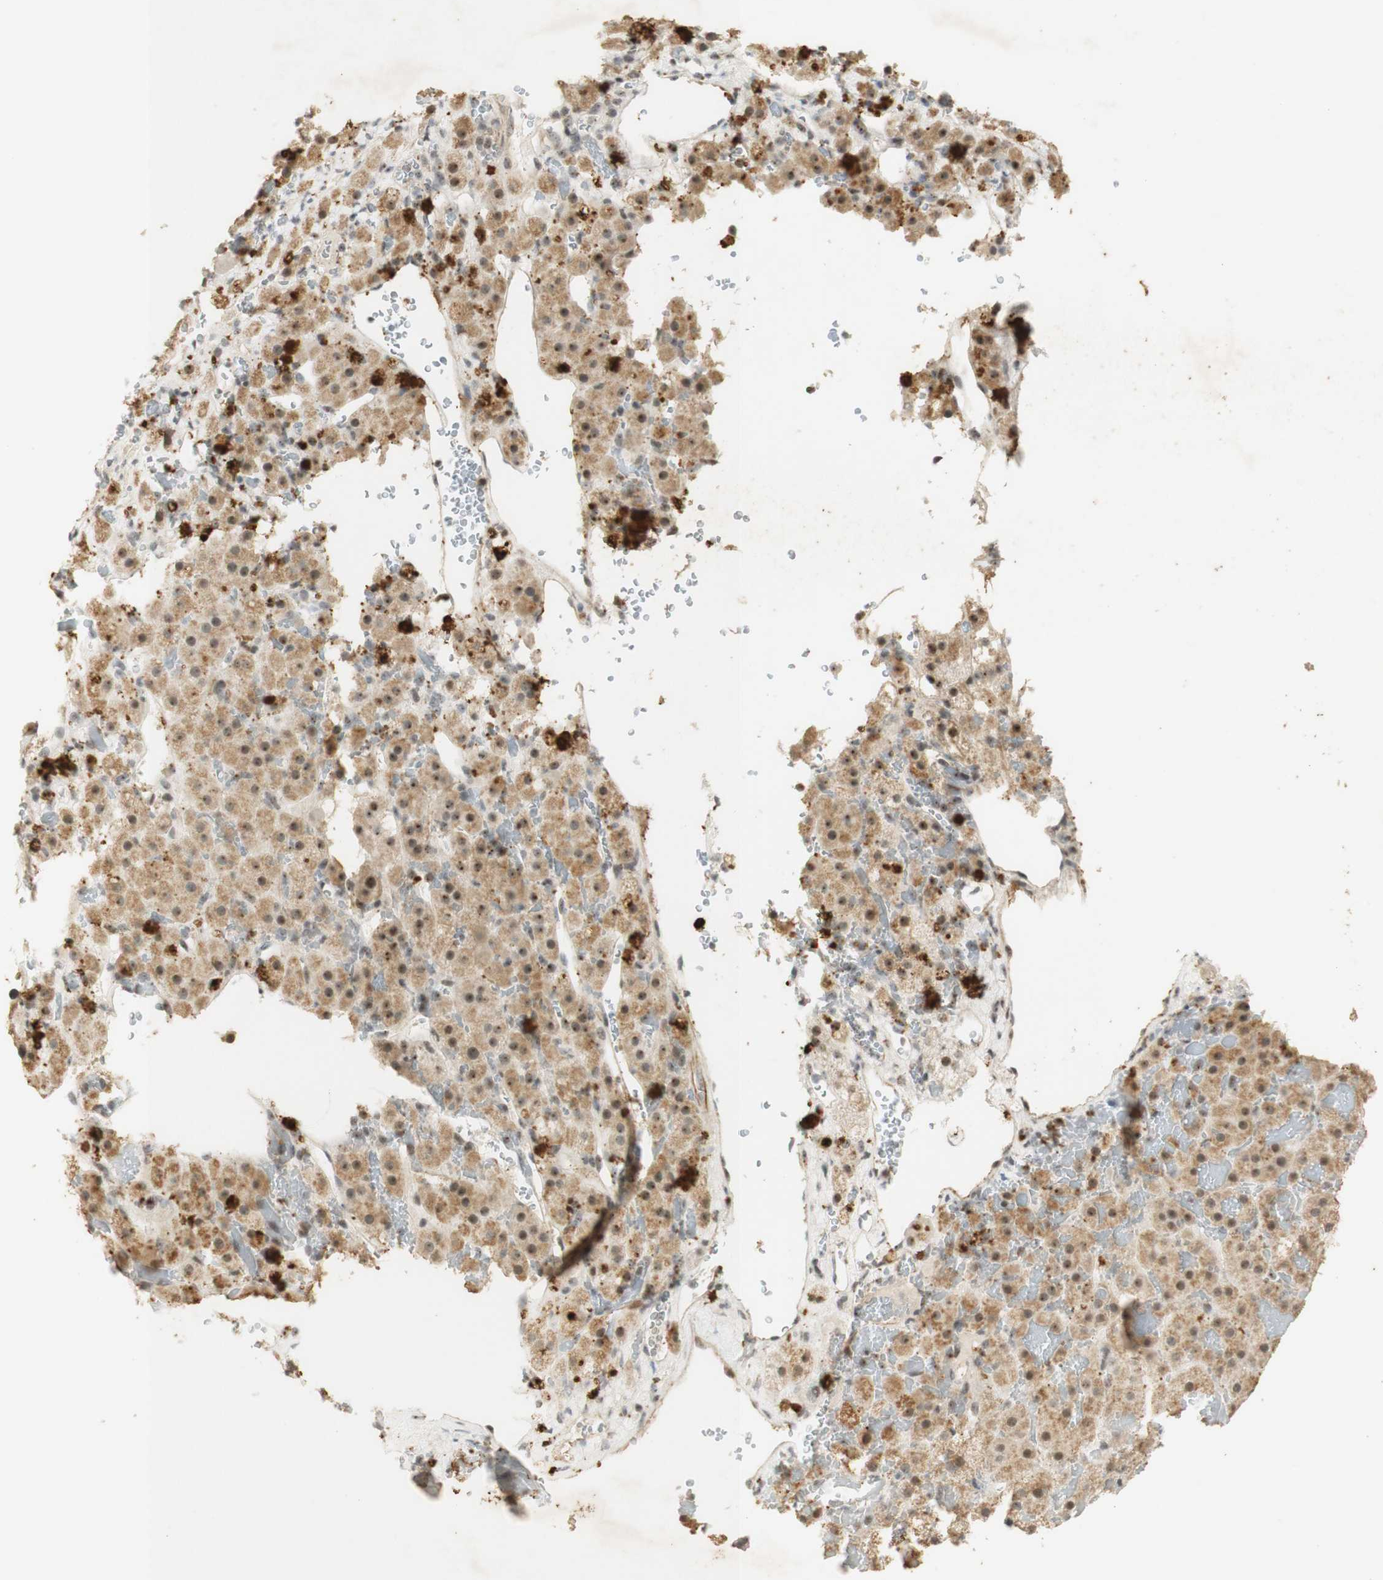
{"staining": {"intensity": "moderate", "quantity": ">75%", "location": "cytoplasmic/membranous,nuclear"}, "tissue": "adrenal gland", "cell_type": "Glandular cells", "image_type": "normal", "snomed": [{"axis": "morphology", "description": "Normal tissue, NOS"}, {"axis": "topography", "description": "Adrenal gland"}], "caption": "Moderate cytoplasmic/membranous,nuclear positivity for a protein is appreciated in about >75% of glandular cells of unremarkable adrenal gland using immunohistochemistry (IHC).", "gene": "IRF1", "patient": {"sex": "female", "age": 59}}